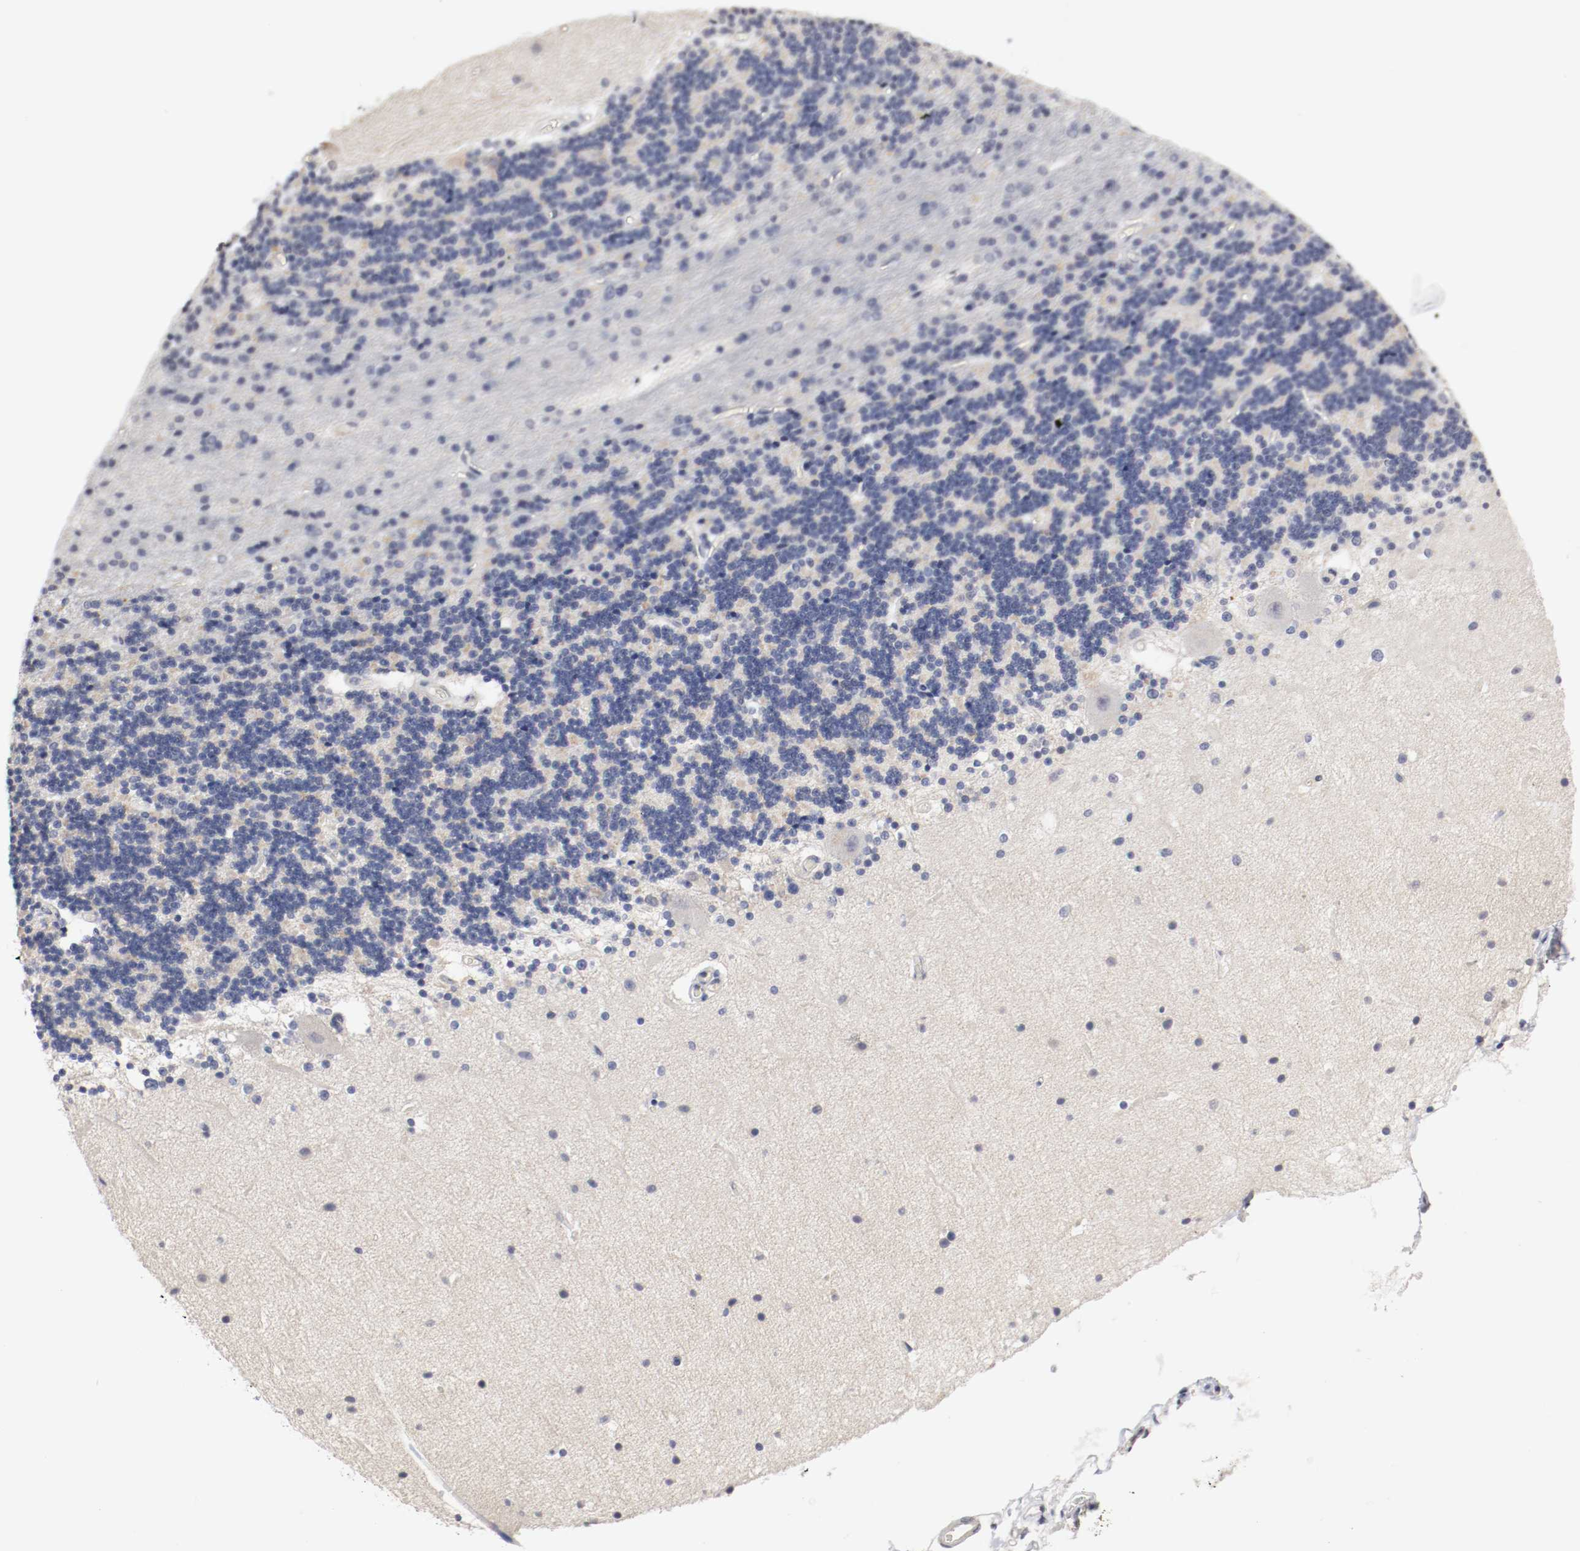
{"staining": {"intensity": "negative", "quantity": "none", "location": "none"}, "tissue": "cerebellum", "cell_type": "Cells in granular layer", "image_type": "normal", "snomed": [{"axis": "morphology", "description": "Normal tissue, NOS"}, {"axis": "topography", "description": "Cerebellum"}], "caption": "This image is of benign cerebellum stained with IHC to label a protein in brown with the nuclei are counter-stained blue. There is no staining in cells in granular layer.", "gene": "FOSL2", "patient": {"sex": "female", "age": 54}}